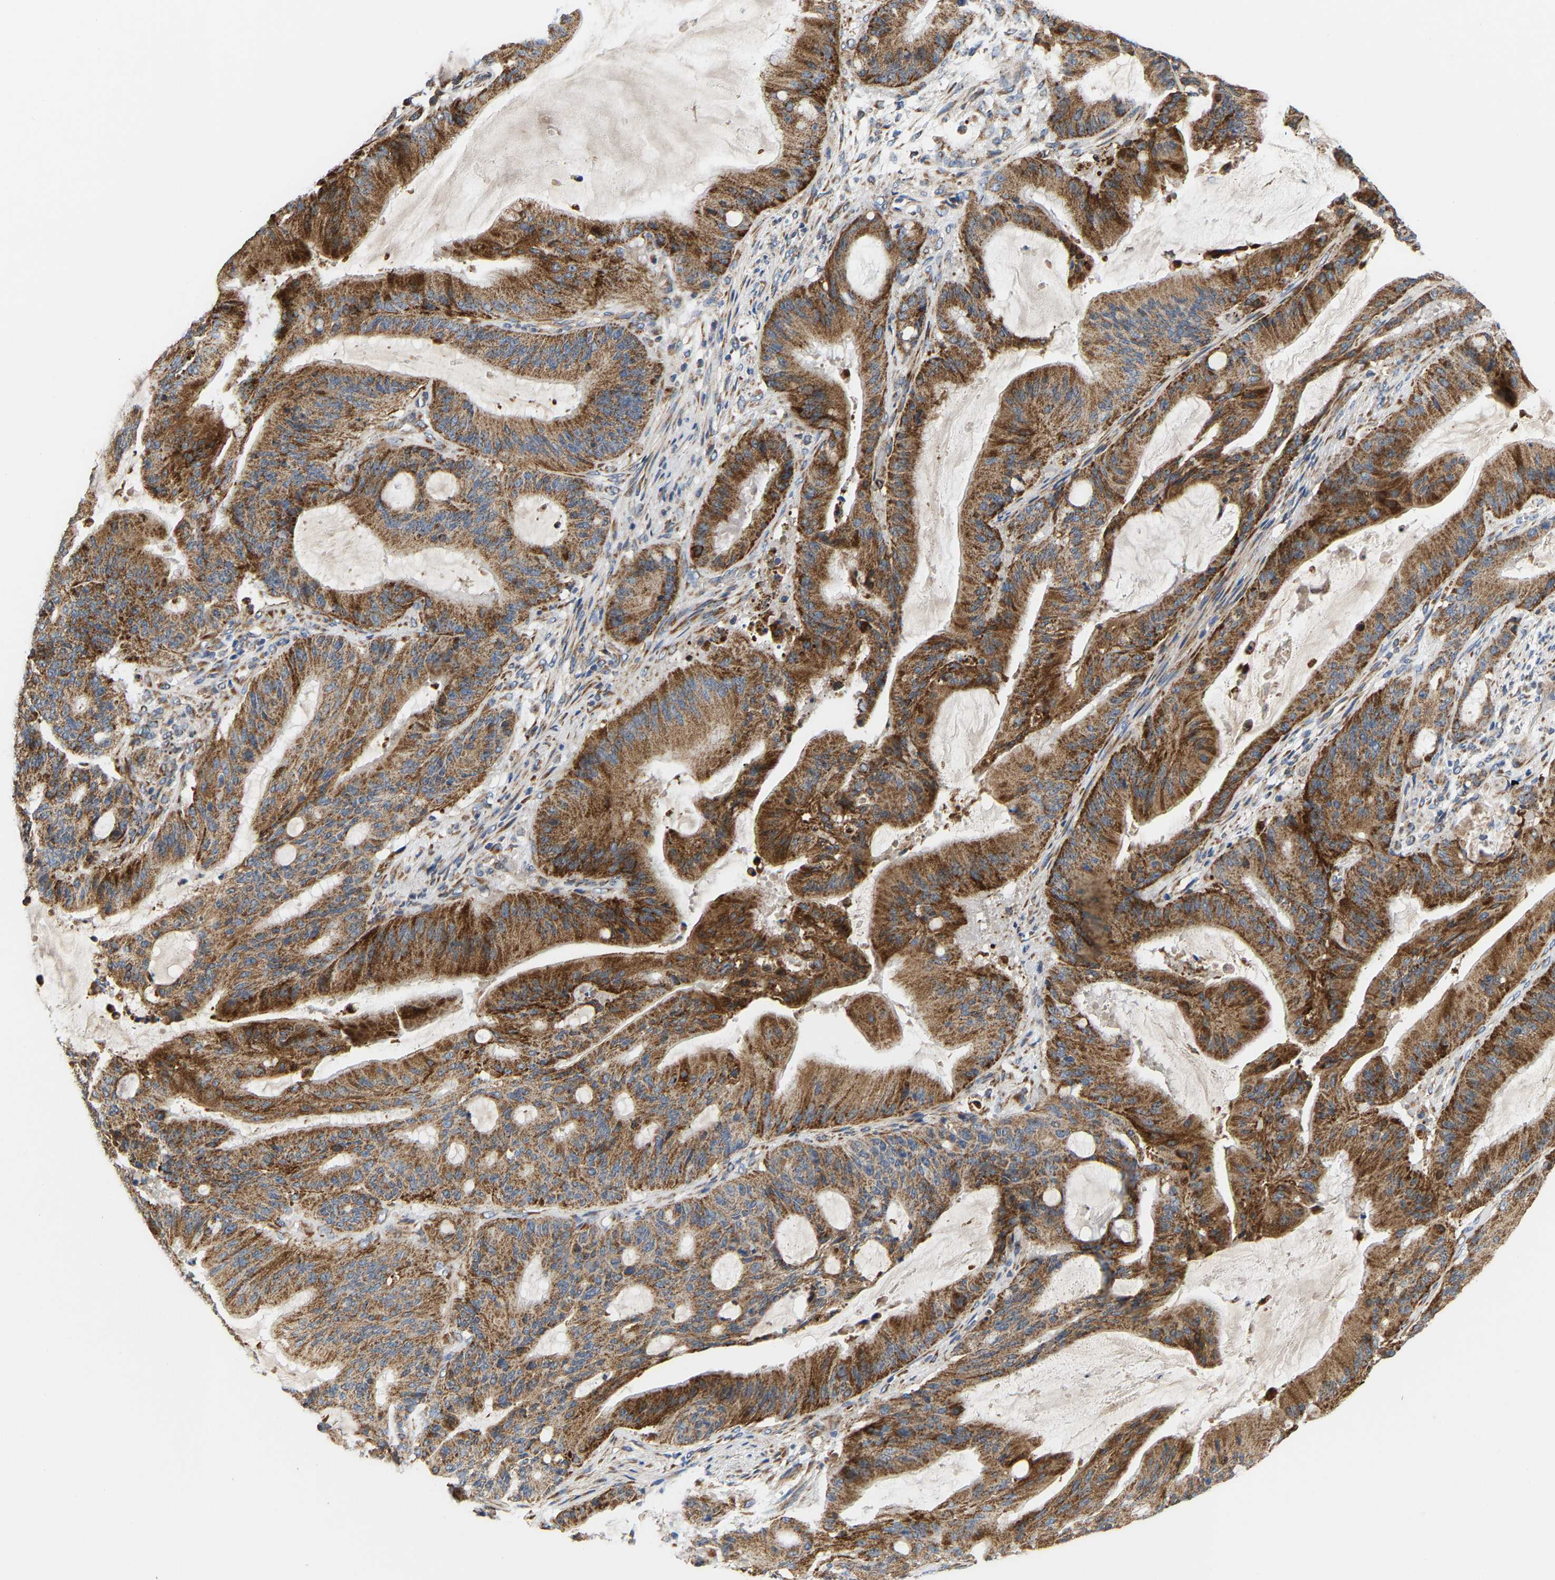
{"staining": {"intensity": "strong", "quantity": ">75%", "location": "cytoplasmic/membranous"}, "tissue": "liver cancer", "cell_type": "Tumor cells", "image_type": "cancer", "snomed": [{"axis": "morphology", "description": "Normal tissue, NOS"}, {"axis": "morphology", "description": "Cholangiocarcinoma"}, {"axis": "topography", "description": "Liver"}, {"axis": "topography", "description": "Peripheral nerve tissue"}], "caption": "Brown immunohistochemical staining in human liver cancer demonstrates strong cytoplasmic/membranous staining in approximately >75% of tumor cells. (IHC, brightfield microscopy, high magnification).", "gene": "TMEM168", "patient": {"sex": "female", "age": 73}}